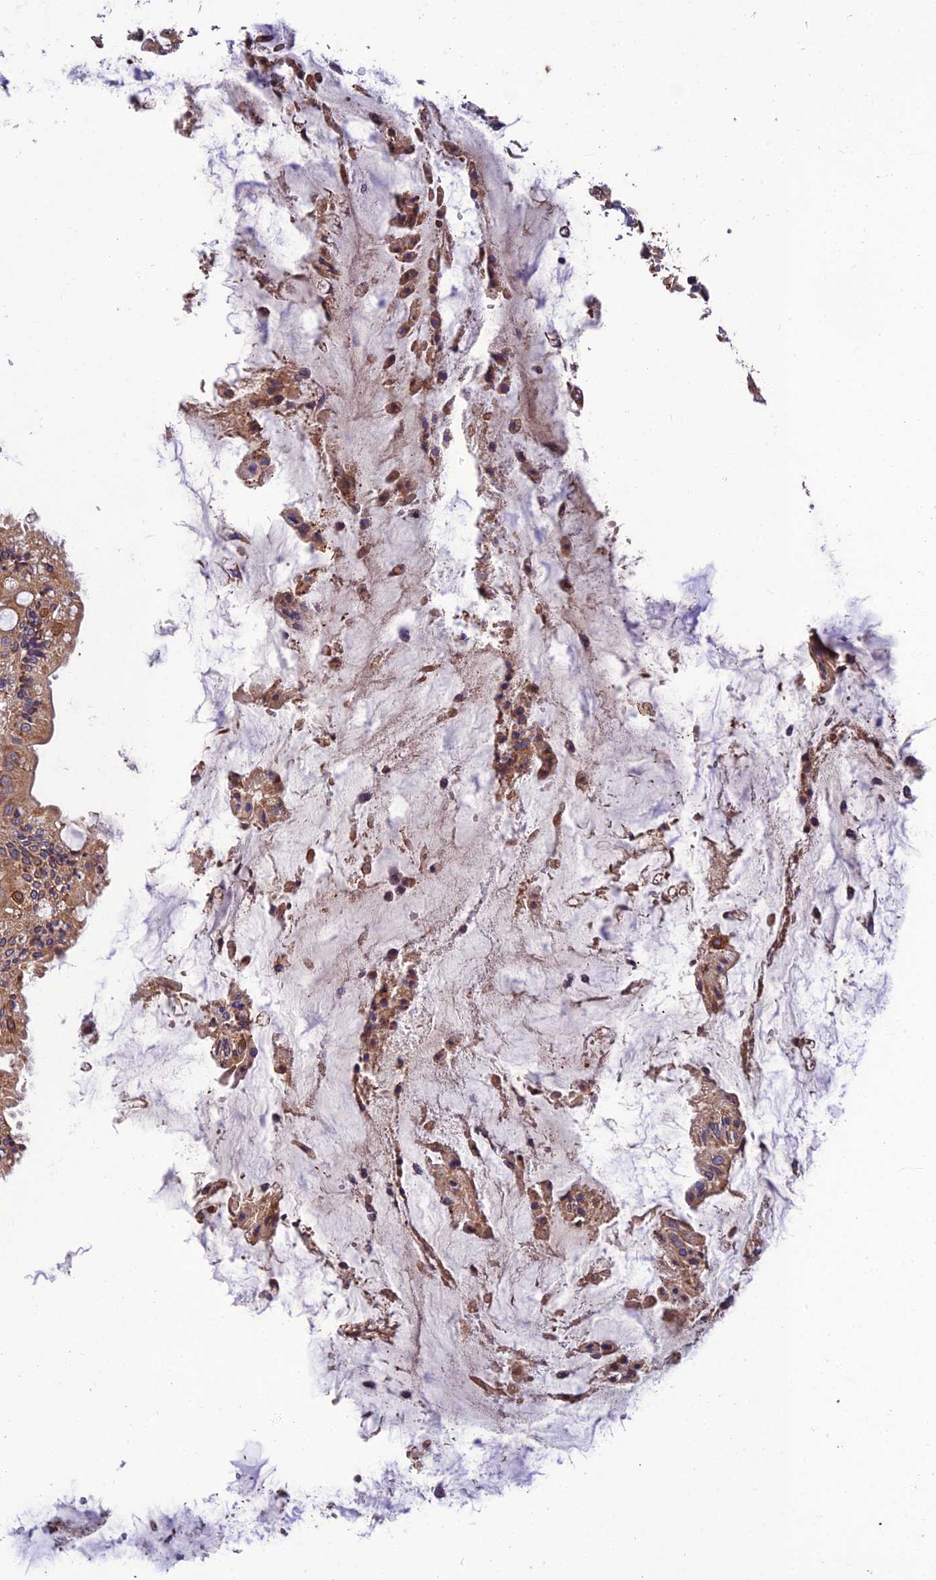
{"staining": {"intensity": "moderate", "quantity": ">75%", "location": "cytoplasmic/membranous"}, "tissue": "rectum", "cell_type": "Glandular cells", "image_type": "normal", "snomed": [{"axis": "morphology", "description": "Normal tissue, NOS"}, {"axis": "topography", "description": "Rectum"}], "caption": "High-power microscopy captured an immunohistochemistry (IHC) histopathology image of benign rectum, revealing moderate cytoplasmic/membranous expression in about >75% of glandular cells.", "gene": "UMAD1", "patient": {"sex": "female", "age": 57}}